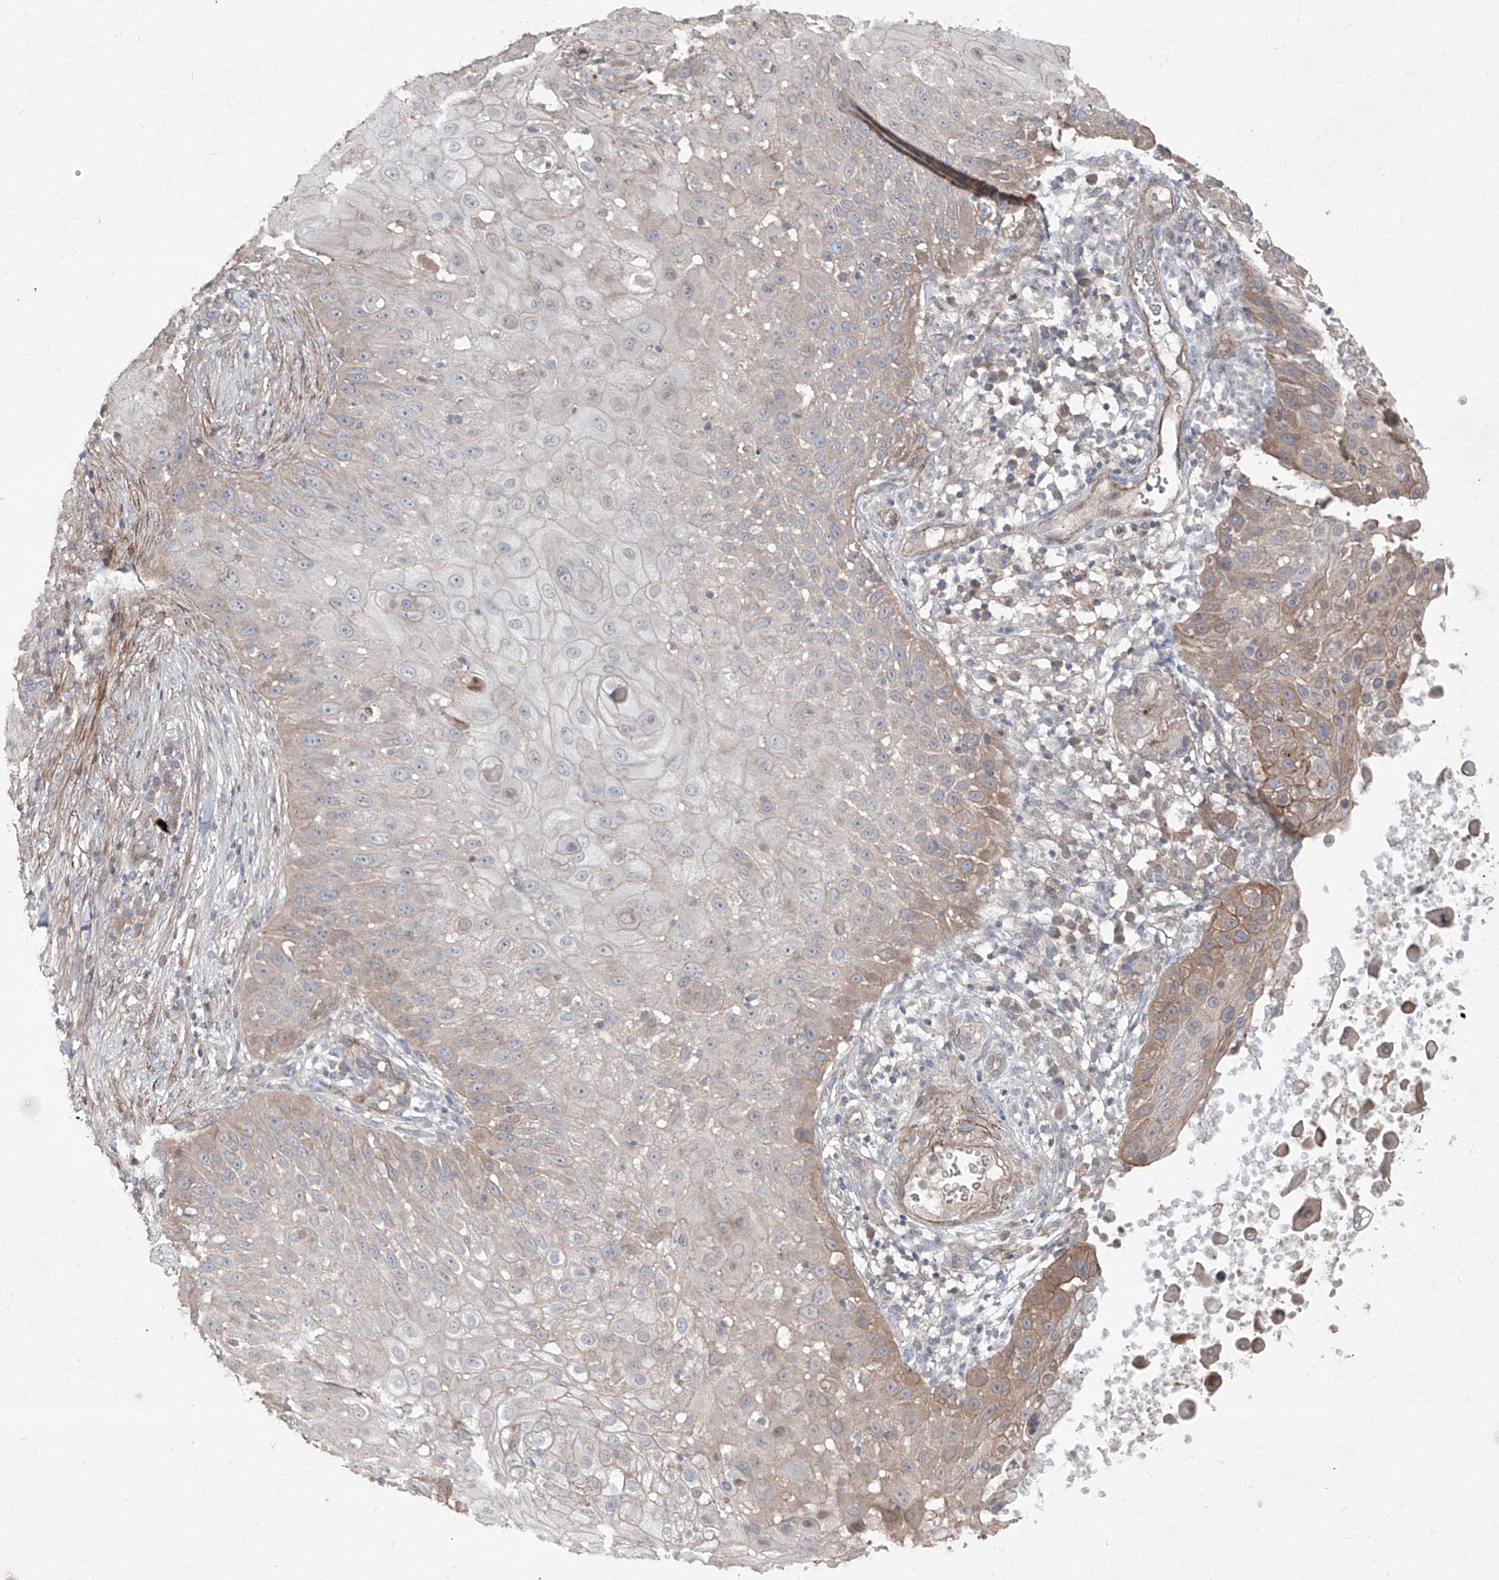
{"staining": {"intensity": "moderate", "quantity": "<25%", "location": "cytoplasmic/membranous"}, "tissue": "skin cancer", "cell_type": "Tumor cells", "image_type": "cancer", "snomed": [{"axis": "morphology", "description": "Squamous cell carcinoma, NOS"}, {"axis": "topography", "description": "Skin"}], "caption": "The photomicrograph exhibits a brown stain indicating the presence of a protein in the cytoplasmic/membranous of tumor cells in squamous cell carcinoma (skin).", "gene": "UFD1", "patient": {"sex": "female", "age": 44}}